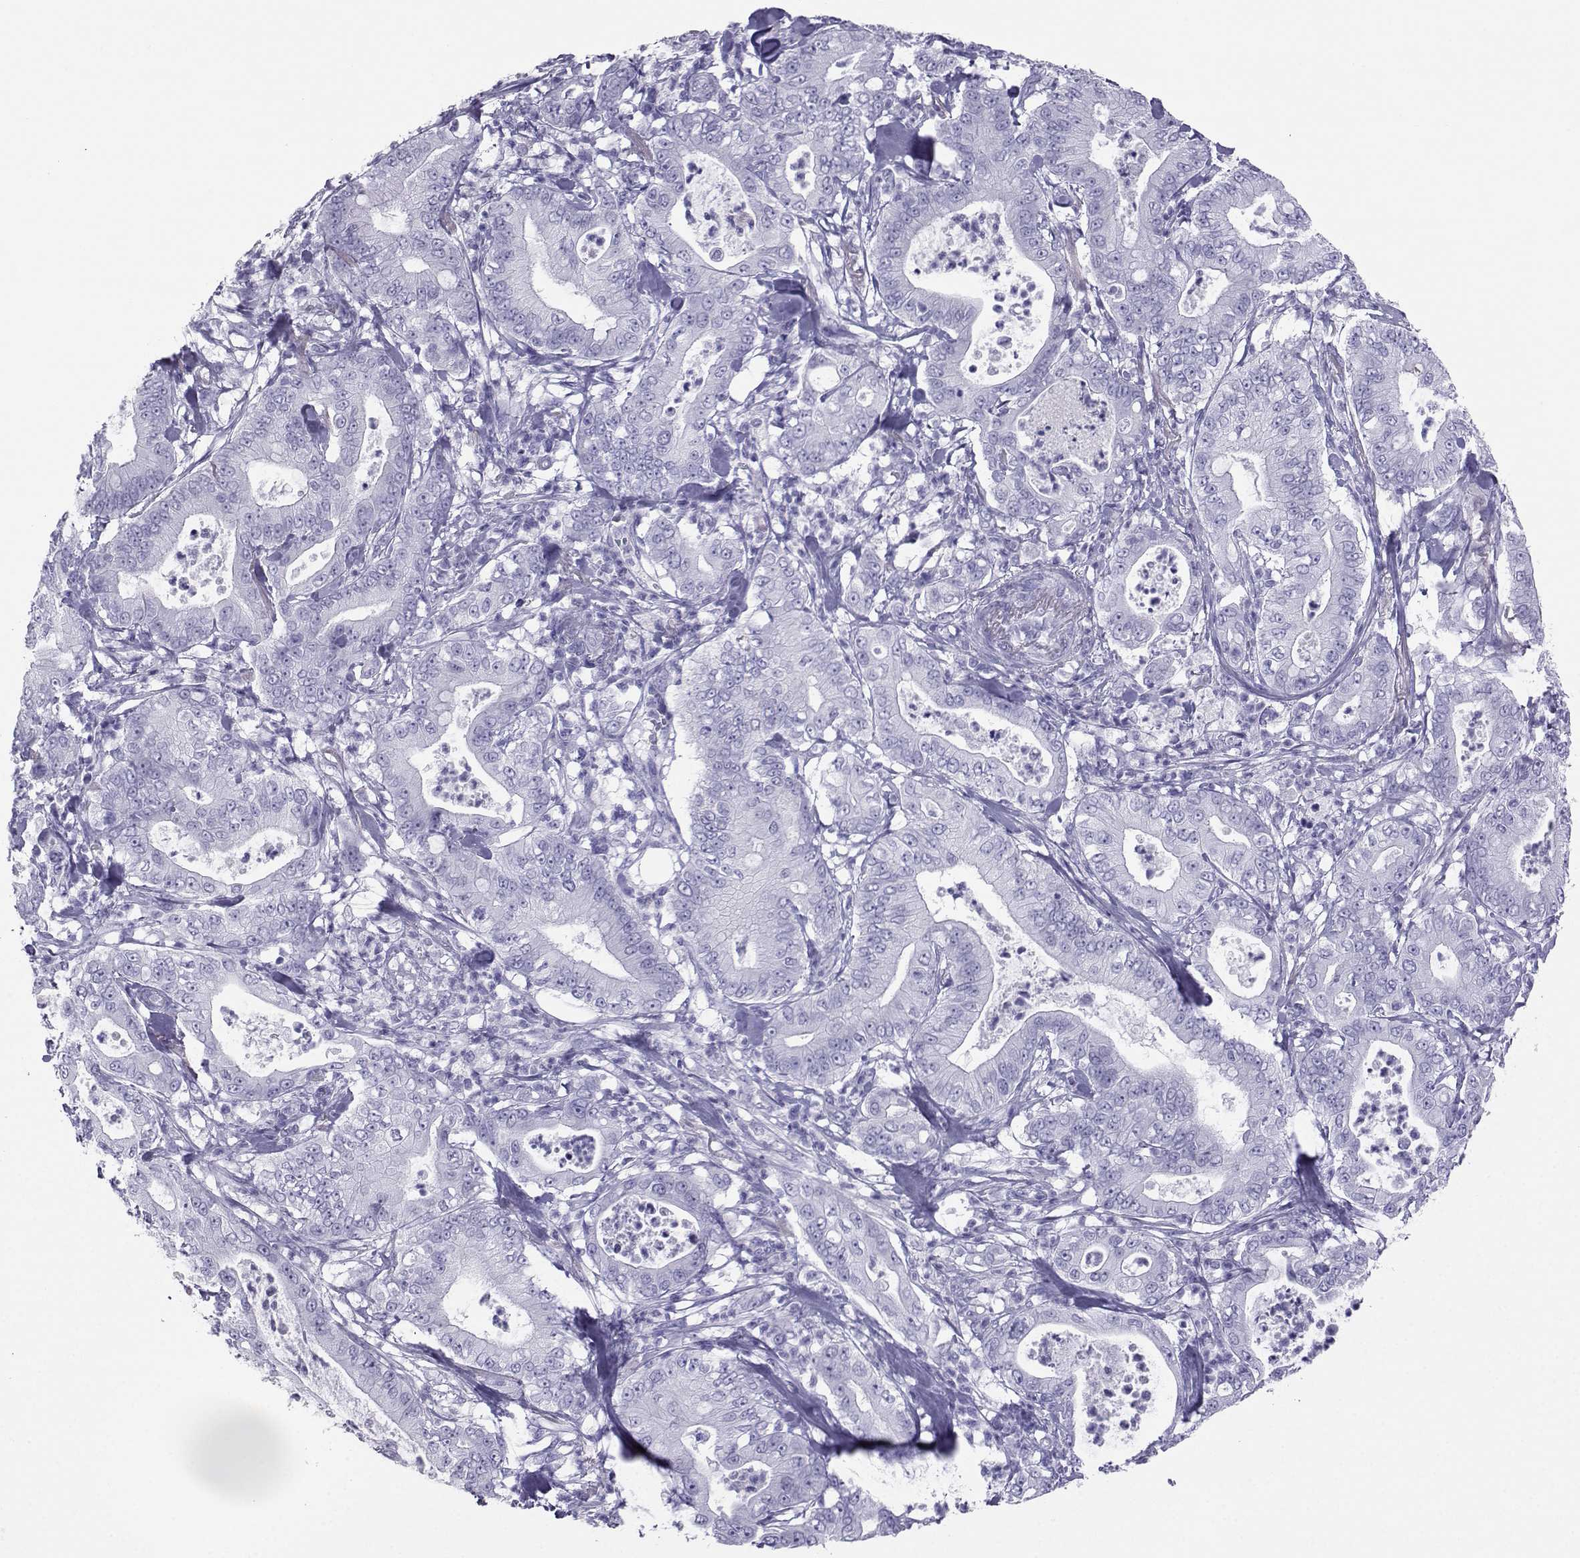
{"staining": {"intensity": "negative", "quantity": "none", "location": "none"}, "tissue": "pancreatic cancer", "cell_type": "Tumor cells", "image_type": "cancer", "snomed": [{"axis": "morphology", "description": "Adenocarcinoma, NOS"}, {"axis": "topography", "description": "Pancreas"}], "caption": "A photomicrograph of pancreatic adenocarcinoma stained for a protein shows no brown staining in tumor cells. Nuclei are stained in blue.", "gene": "LORICRIN", "patient": {"sex": "male", "age": 71}}